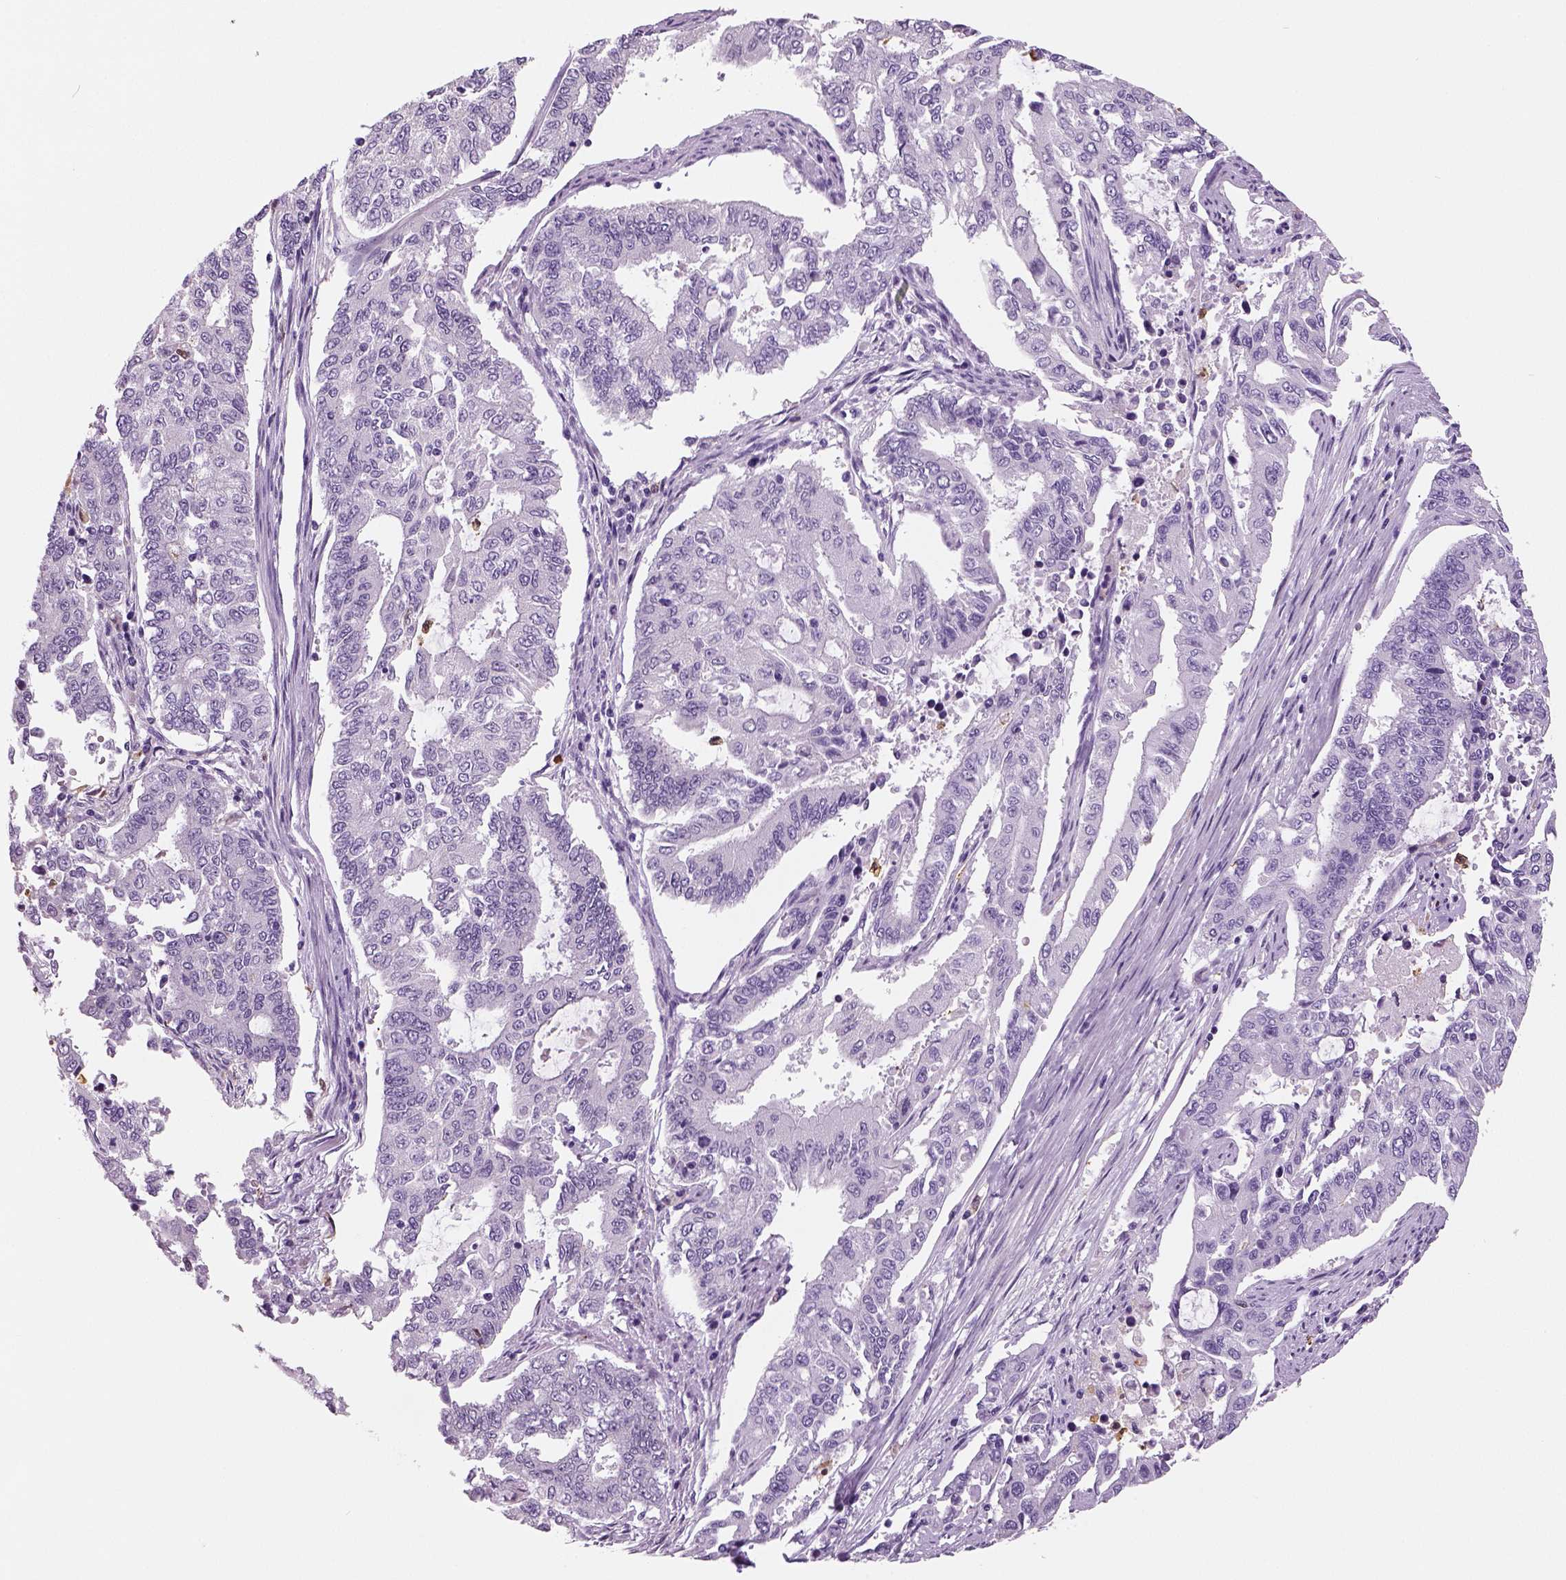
{"staining": {"intensity": "negative", "quantity": "none", "location": "none"}, "tissue": "endometrial cancer", "cell_type": "Tumor cells", "image_type": "cancer", "snomed": [{"axis": "morphology", "description": "Adenocarcinoma, NOS"}, {"axis": "topography", "description": "Uterus"}], "caption": "This is an IHC photomicrograph of endometrial adenocarcinoma. There is no positivity in tumor cells.", "gene": "NECAB2", "patient": {"sex": "female", "age": 59}}